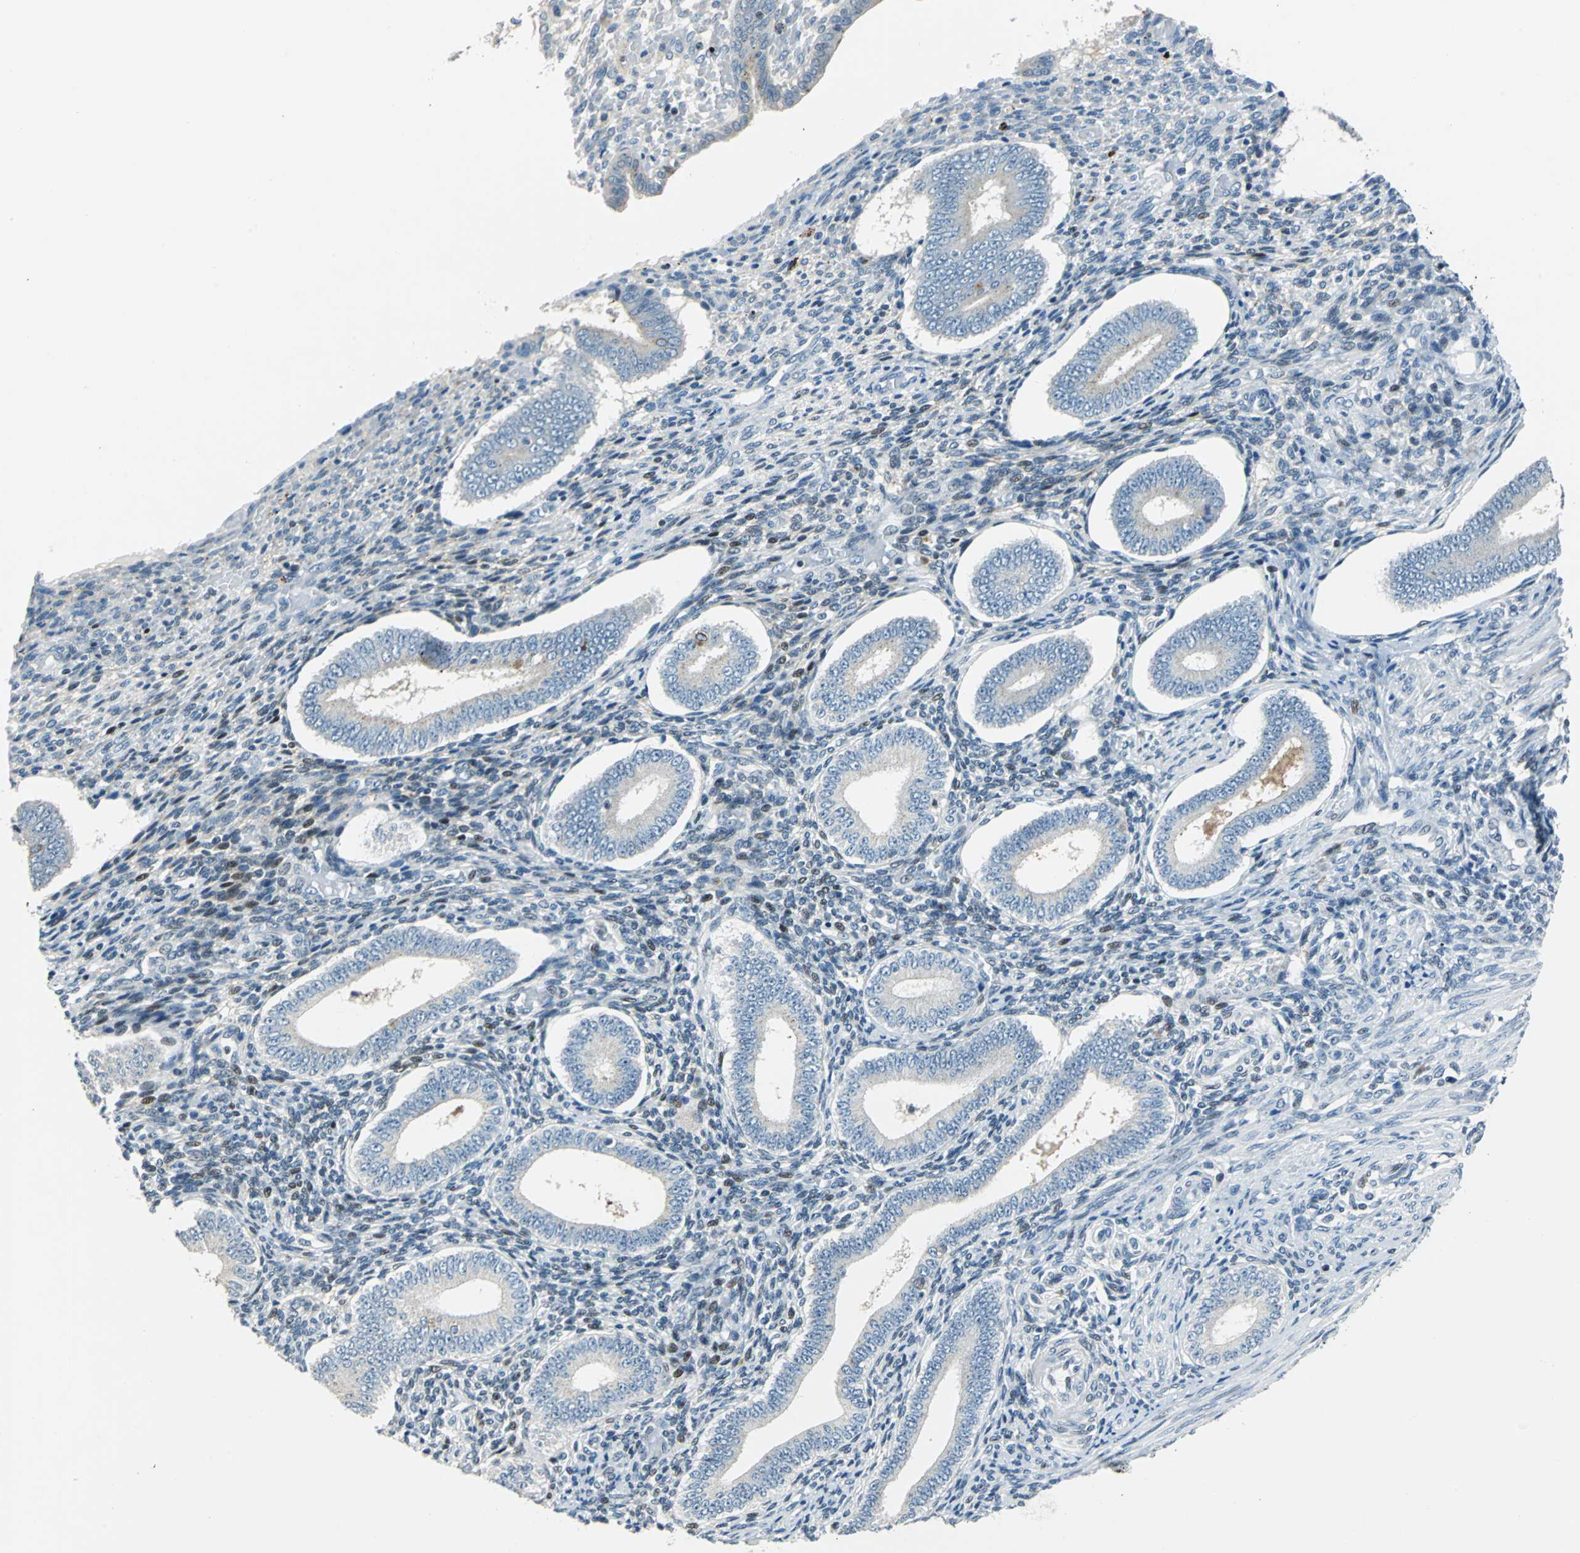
{"staining": {"intensity": "negative", "quantity": "none", "location": "none"}, "tissue": "endometrium", "cell_type": "Cells in endometrial stroma", "image_type": "normal", "snomed": [{"axis": "morphology", "description": "Normal tissue, NOS"}, {"axis": "topography", "description": "Endometrium"}], "caption": "IHC image of normal endometrium stained for a protein (brown), which demonstrates no positivity in cells in endometrial stroma.", "gene": "HCFC2", "patient": {"sex": "female", "age": 42}}